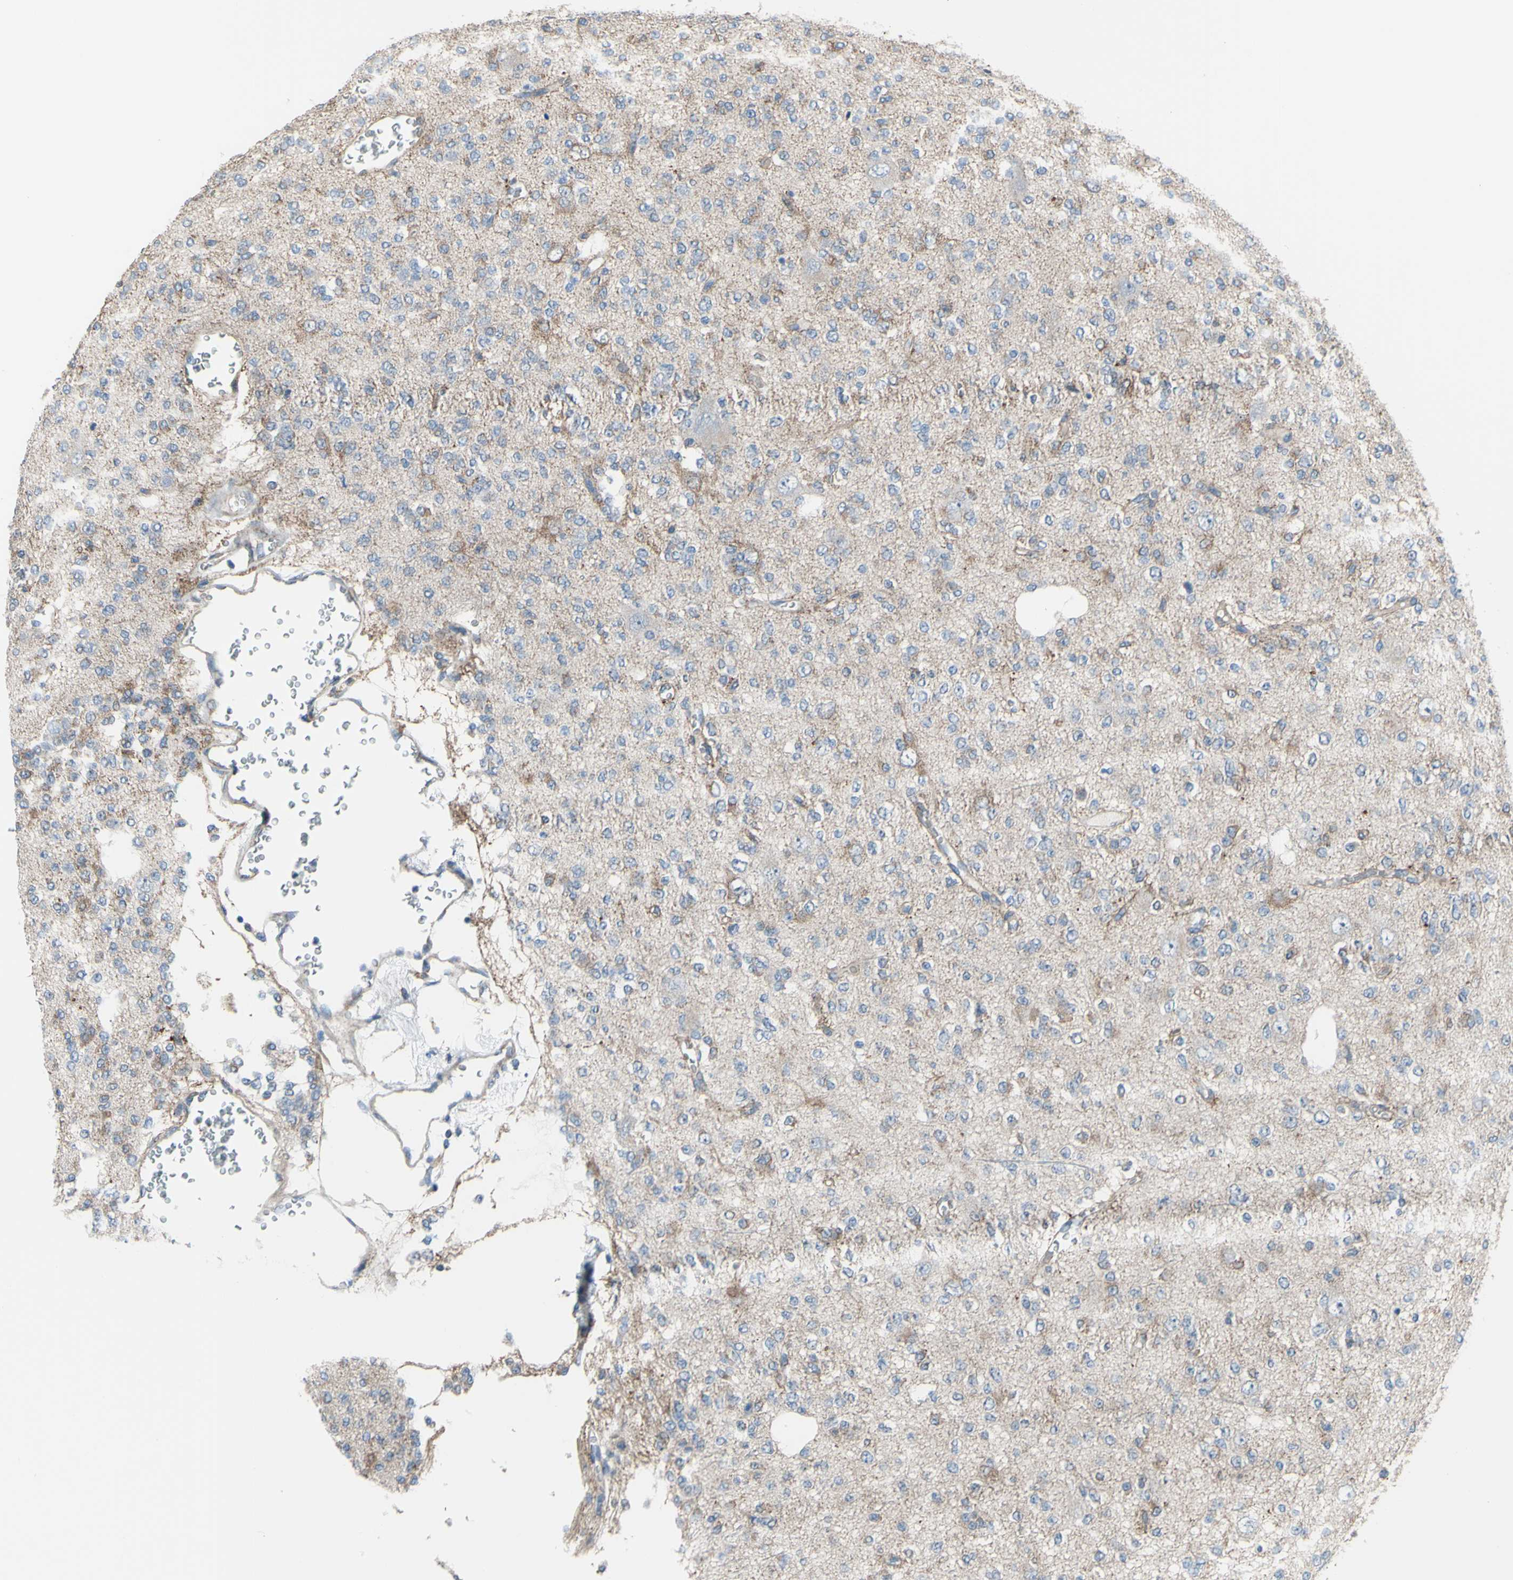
{"staining": {"intensity": "moderate", "quantity": "<25%", "location": "cytoplasmic/membranous"}, "tissue": "glioma", "cell_type": "Tumor cells", "image_type": "cancer", "snomed": [{"axis": "morphology", "description": "Glioma, malignant, Low grade"}, {"axis": "topography", "description": "Brain"}], "caption": "Low-grade glioma (malignant) stained with IHC exhibits moderate cytoplasmic/membranous positivity in approximately <25% of tumor cells. (DAB = brown stain, brightfield microscopy at high magnification).", "gene": "GRAMD2B", "patient": {"sex": "male", "age": 38}}